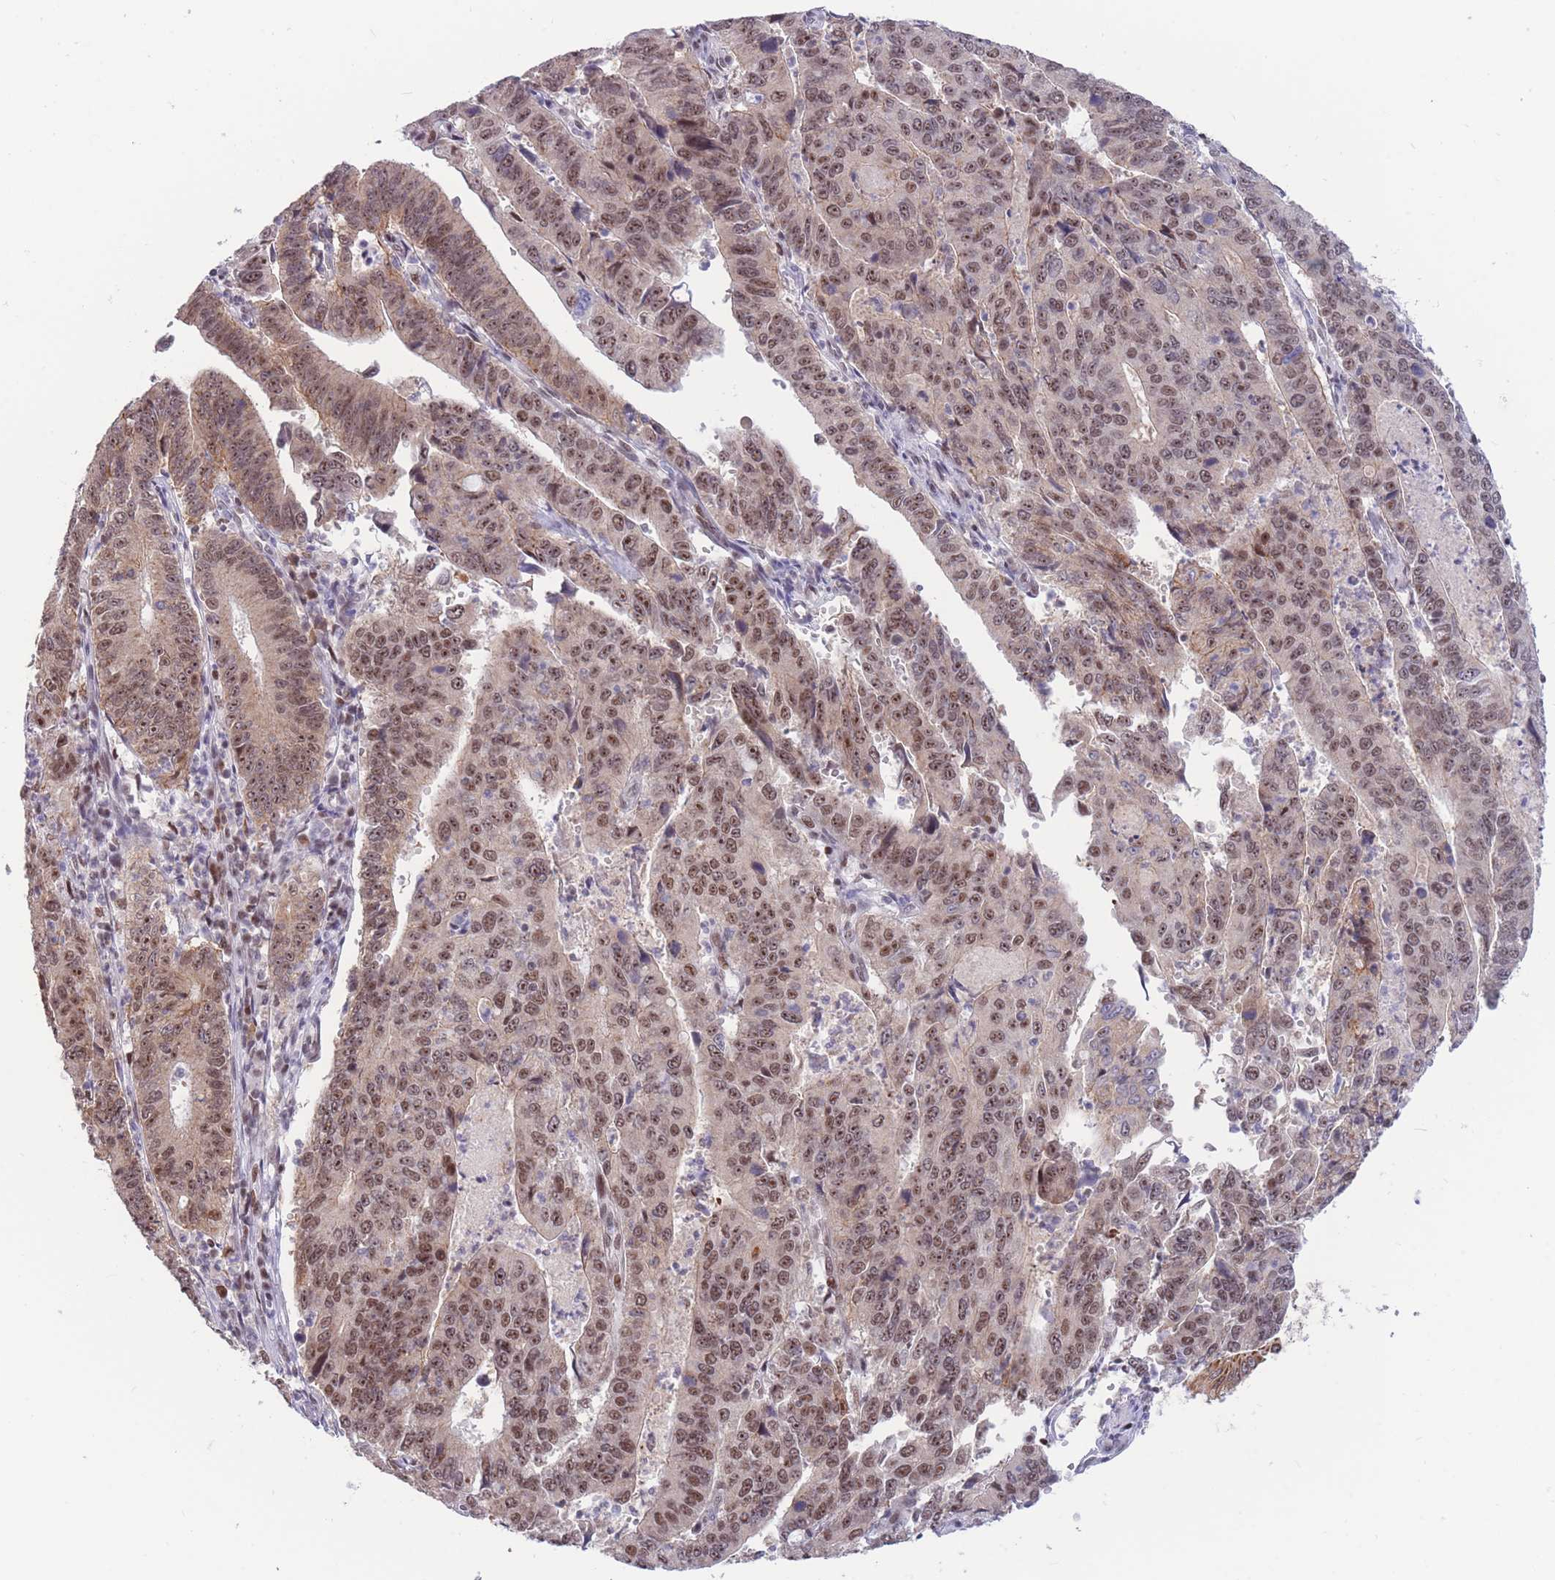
{"staining": {"intensity": "moderate", "quantity": ">75%", "location": "nuclear"}, "tissue": "stomach cancer", "cell_type": "Tumor cells", "image_type": "cancer", "snomed": [{"axis": "morphology", "description": "Adenocarcinoma, NOS"}, {"axis": "topography", "description": "Stomach"}], "caption": "The immunohistochemical stain labels moderate nuclear positivity in tumor cells of adenocarcinoma (stomach) tissue.", "gene": "TARBP2", "patient": {"sex": "male", "age": 59}}